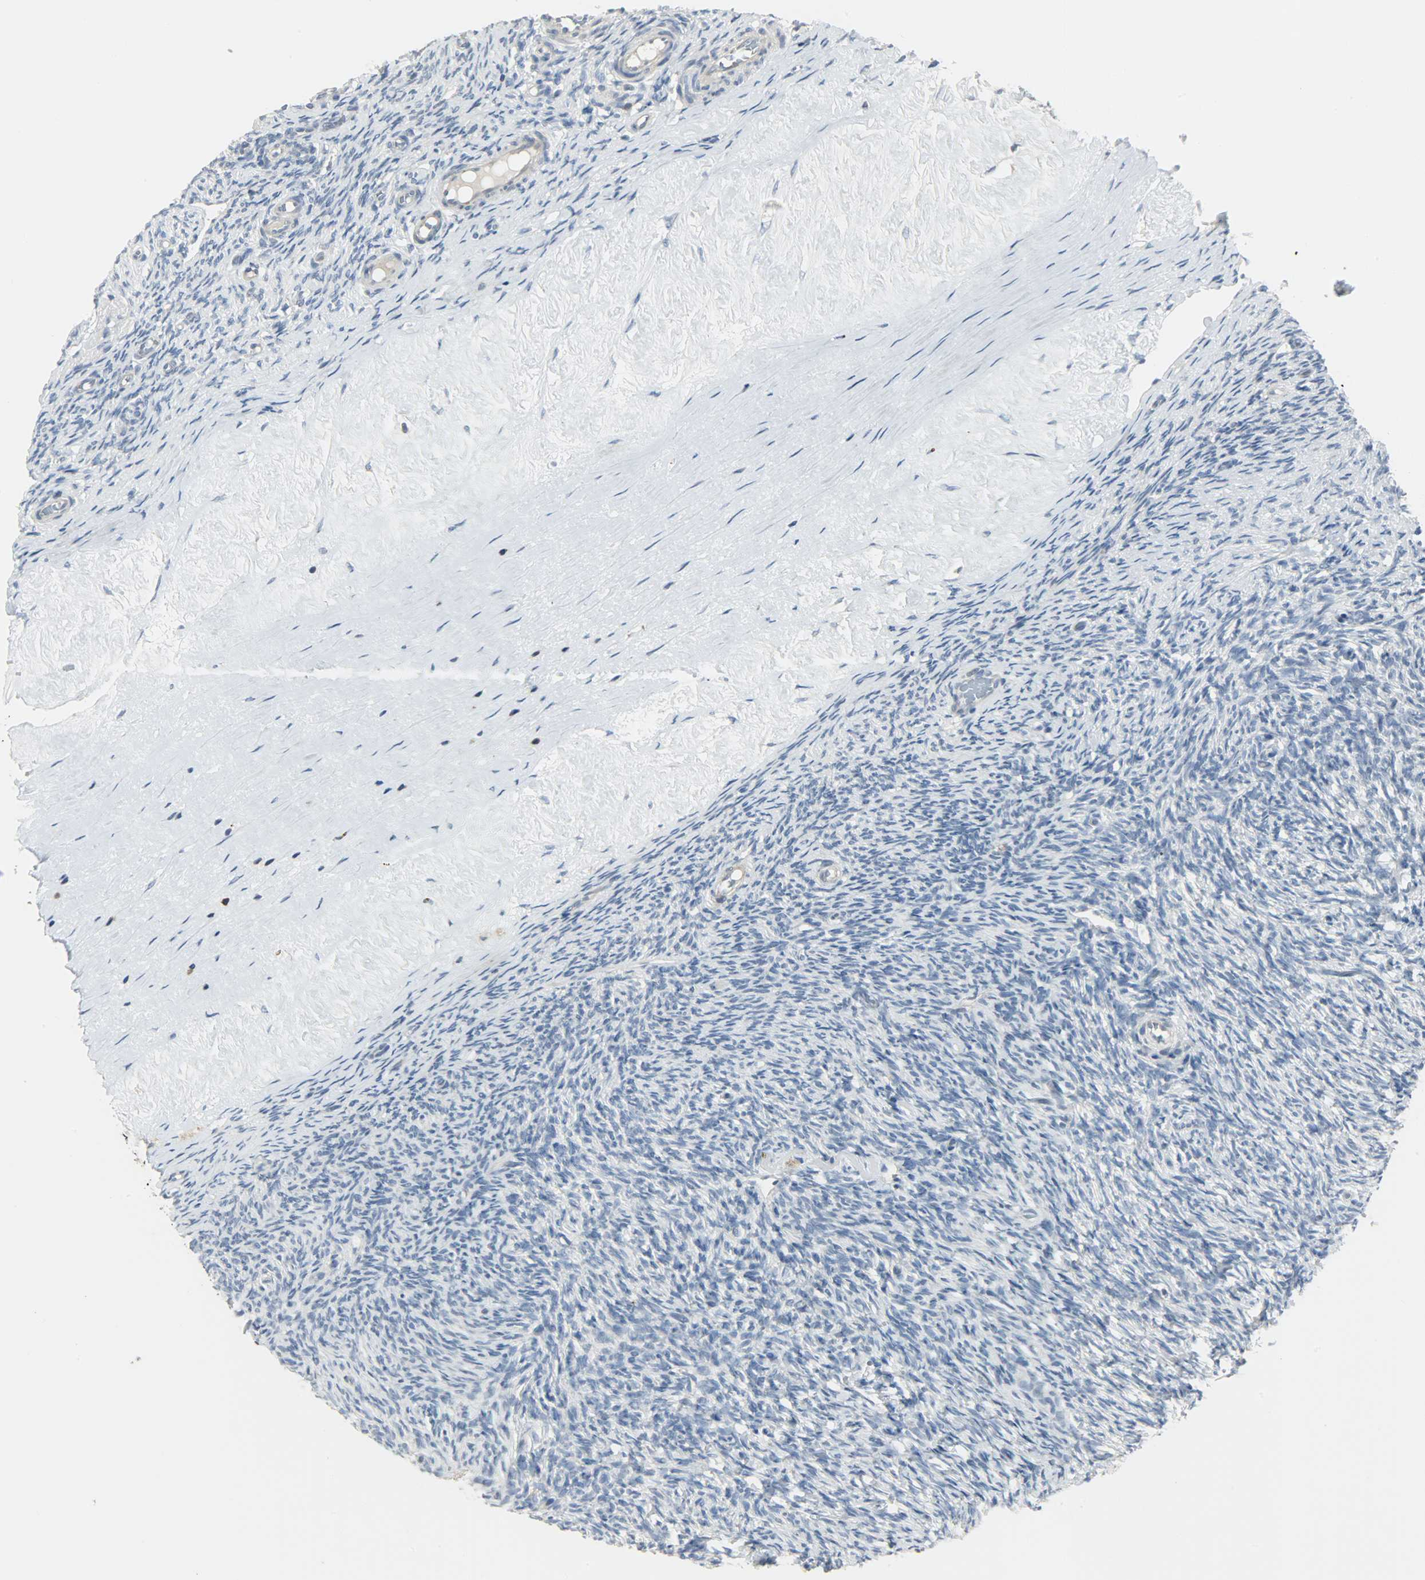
{"staining": {"intensity": "negative", "quantity": "none", "location": "none"}, "tissue": "ovary", "cell_type": "Ovarian stroma cells", "image_type": "normal", "snomed": [{"axis": "morphology", "description": "Normal tissue, NOS"}, {"axis": "topography", "description": "Ovary"}], "caption": "Immunohistochemical staining of unremarkable human ovary shows no significant expression in ovarian stroma cells.", "gene": "CD4", "patient": {"sex": "female", "age": 60}}